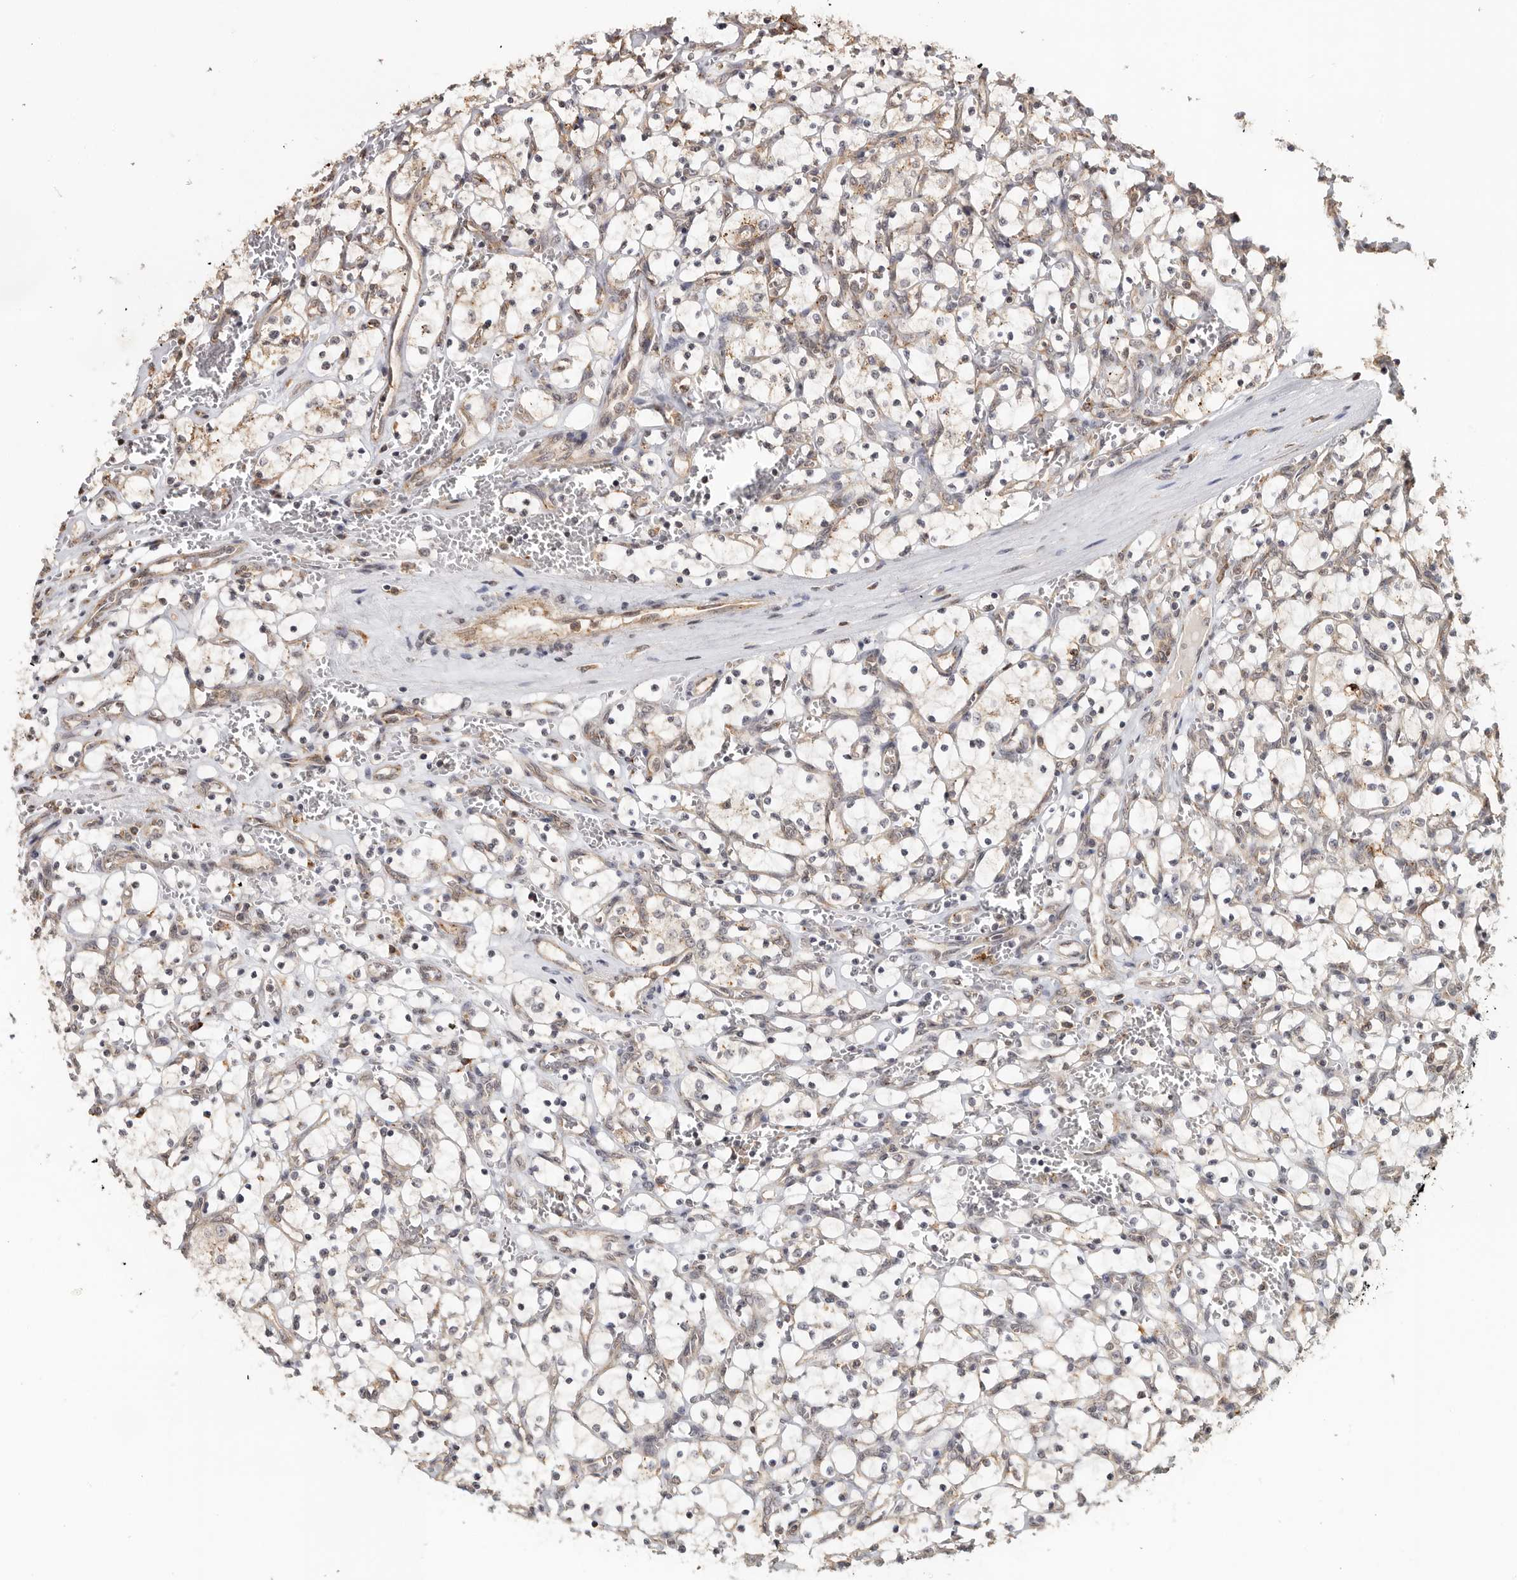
{"staining": {"intensity": "negative", "quantity": "none", "location": "none"}, "tissue": "renal cancer", "cell_type": "Tumor cells", "image_type": "cancer", "snomed": [{"axis": "morphology", "description": "Adenocarcinoma, NOS"}, {"axis": "topography", "description": "Kidney"}], "caption": "DAB immunohistochemical staining of renal adenocarcinoma reveals no significant staining in tumor cells.", "gene": "ZNF83", "patient": {"sex": "female", "age": 69}}